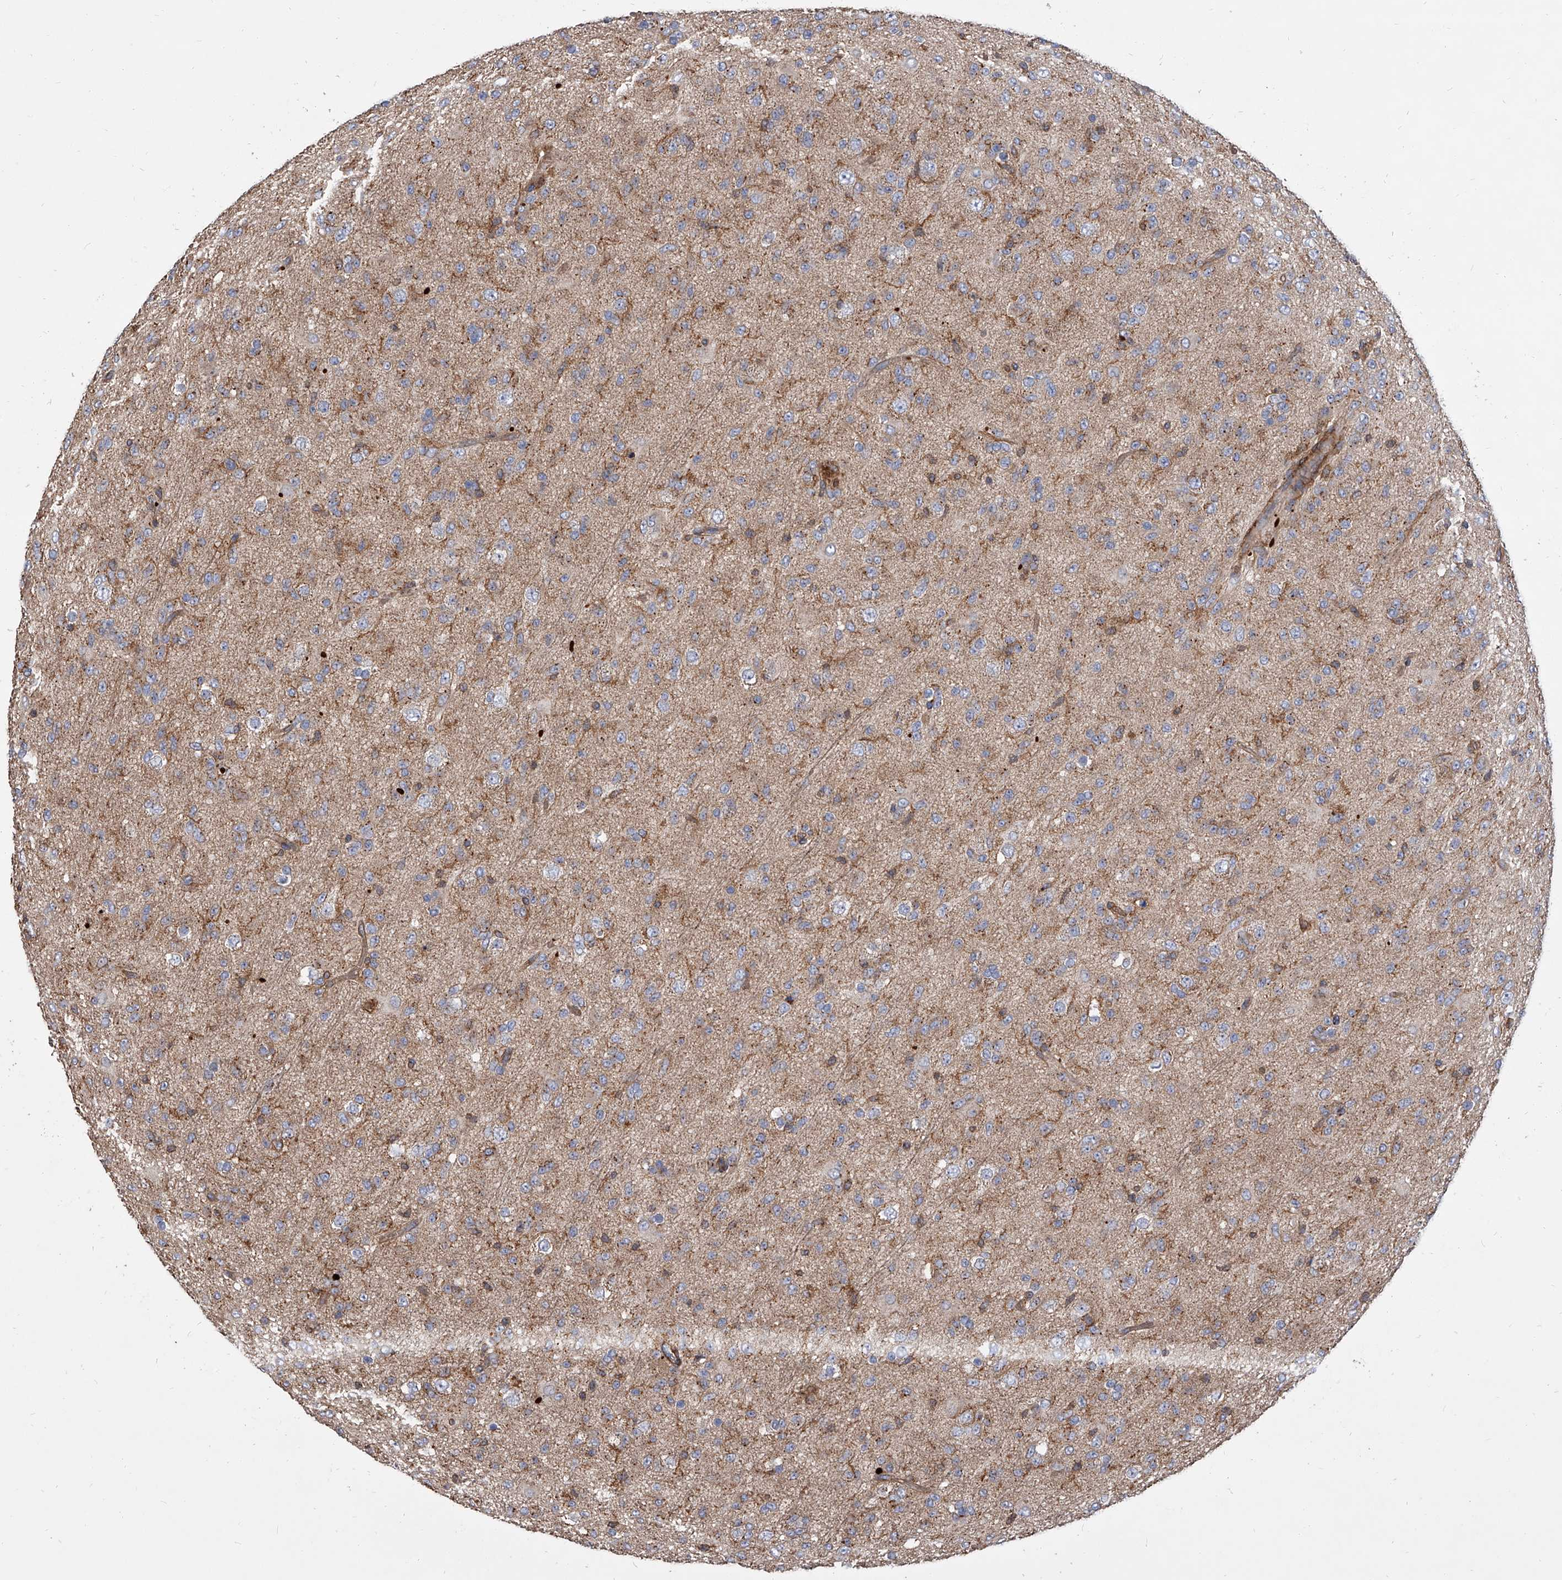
{"staining": {"intensity": "negative", "quantity": "none", "location": "none"}, "tissue": "glioma", "cell_type": "Tumor cells", "image_type": "cancer", "snomed": [{"axis": "morphology", "description": "Glioma, malignant, Low grade"}, {"axis": "topography", "description": "Brain"}], "caption": "Immunohistochemical staining of malignant low-grade glioma displays no significant positivity in tumor cells. (IHC, brightfield microscopy, high magnification).", "gene": "PISD", "patient": {"sex": "male", "age": 65}}